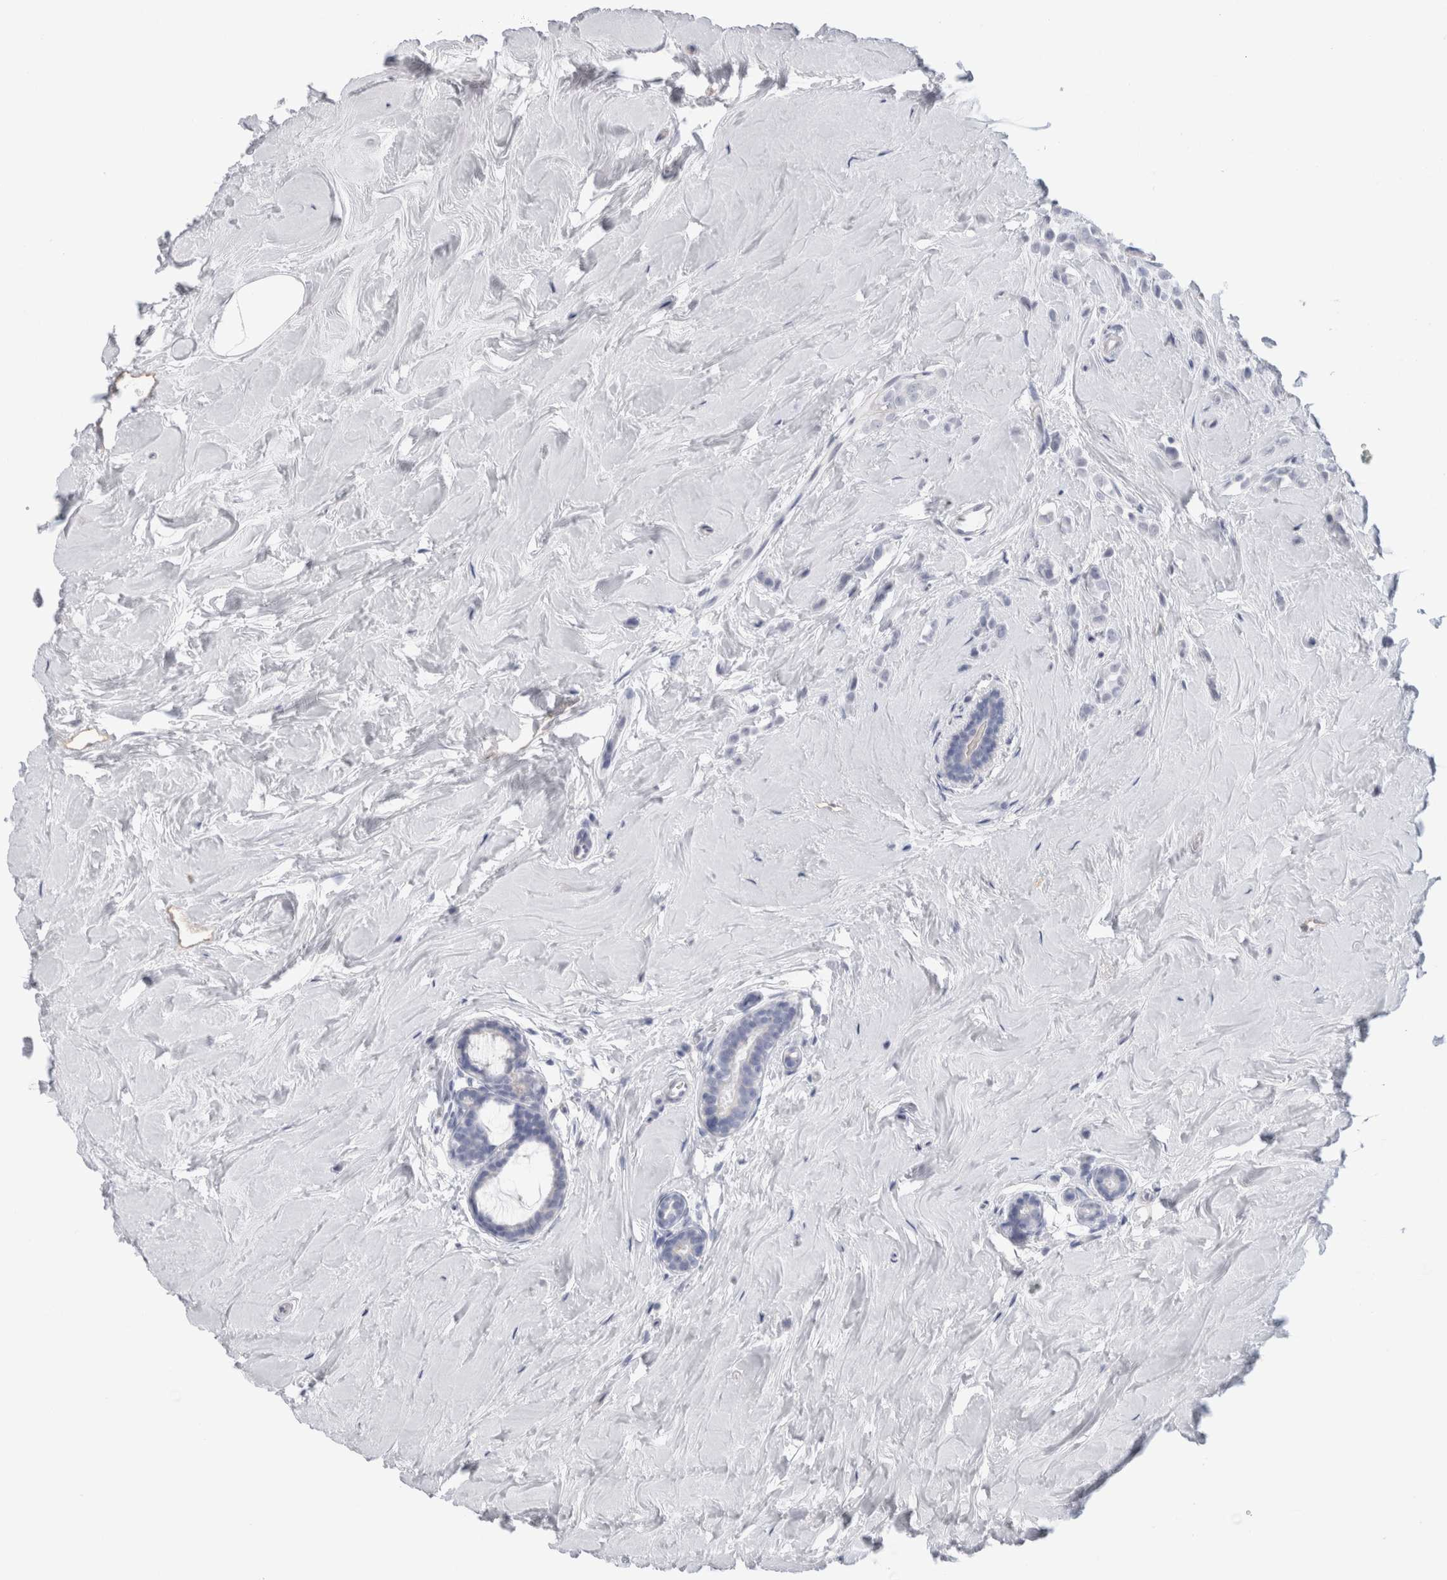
{"staining": {"intensity": "negative", "quantity": "none", "location": "none"}, "tissue": "breast cancer", "cell_type": "Tumor cells", "image_type": "cancer", "snomed": [{"axis": "morphology", "description": "Lobular carcinoma"}, {"axis": "topography", "description": "Breast"}], "caption": "Breast cancer stained for a protein using immunohistochemistry (IHC) displays no expression tumor cells.", "gene": "ANKMY1", "patient": {"sex": "female", "age": 47}}